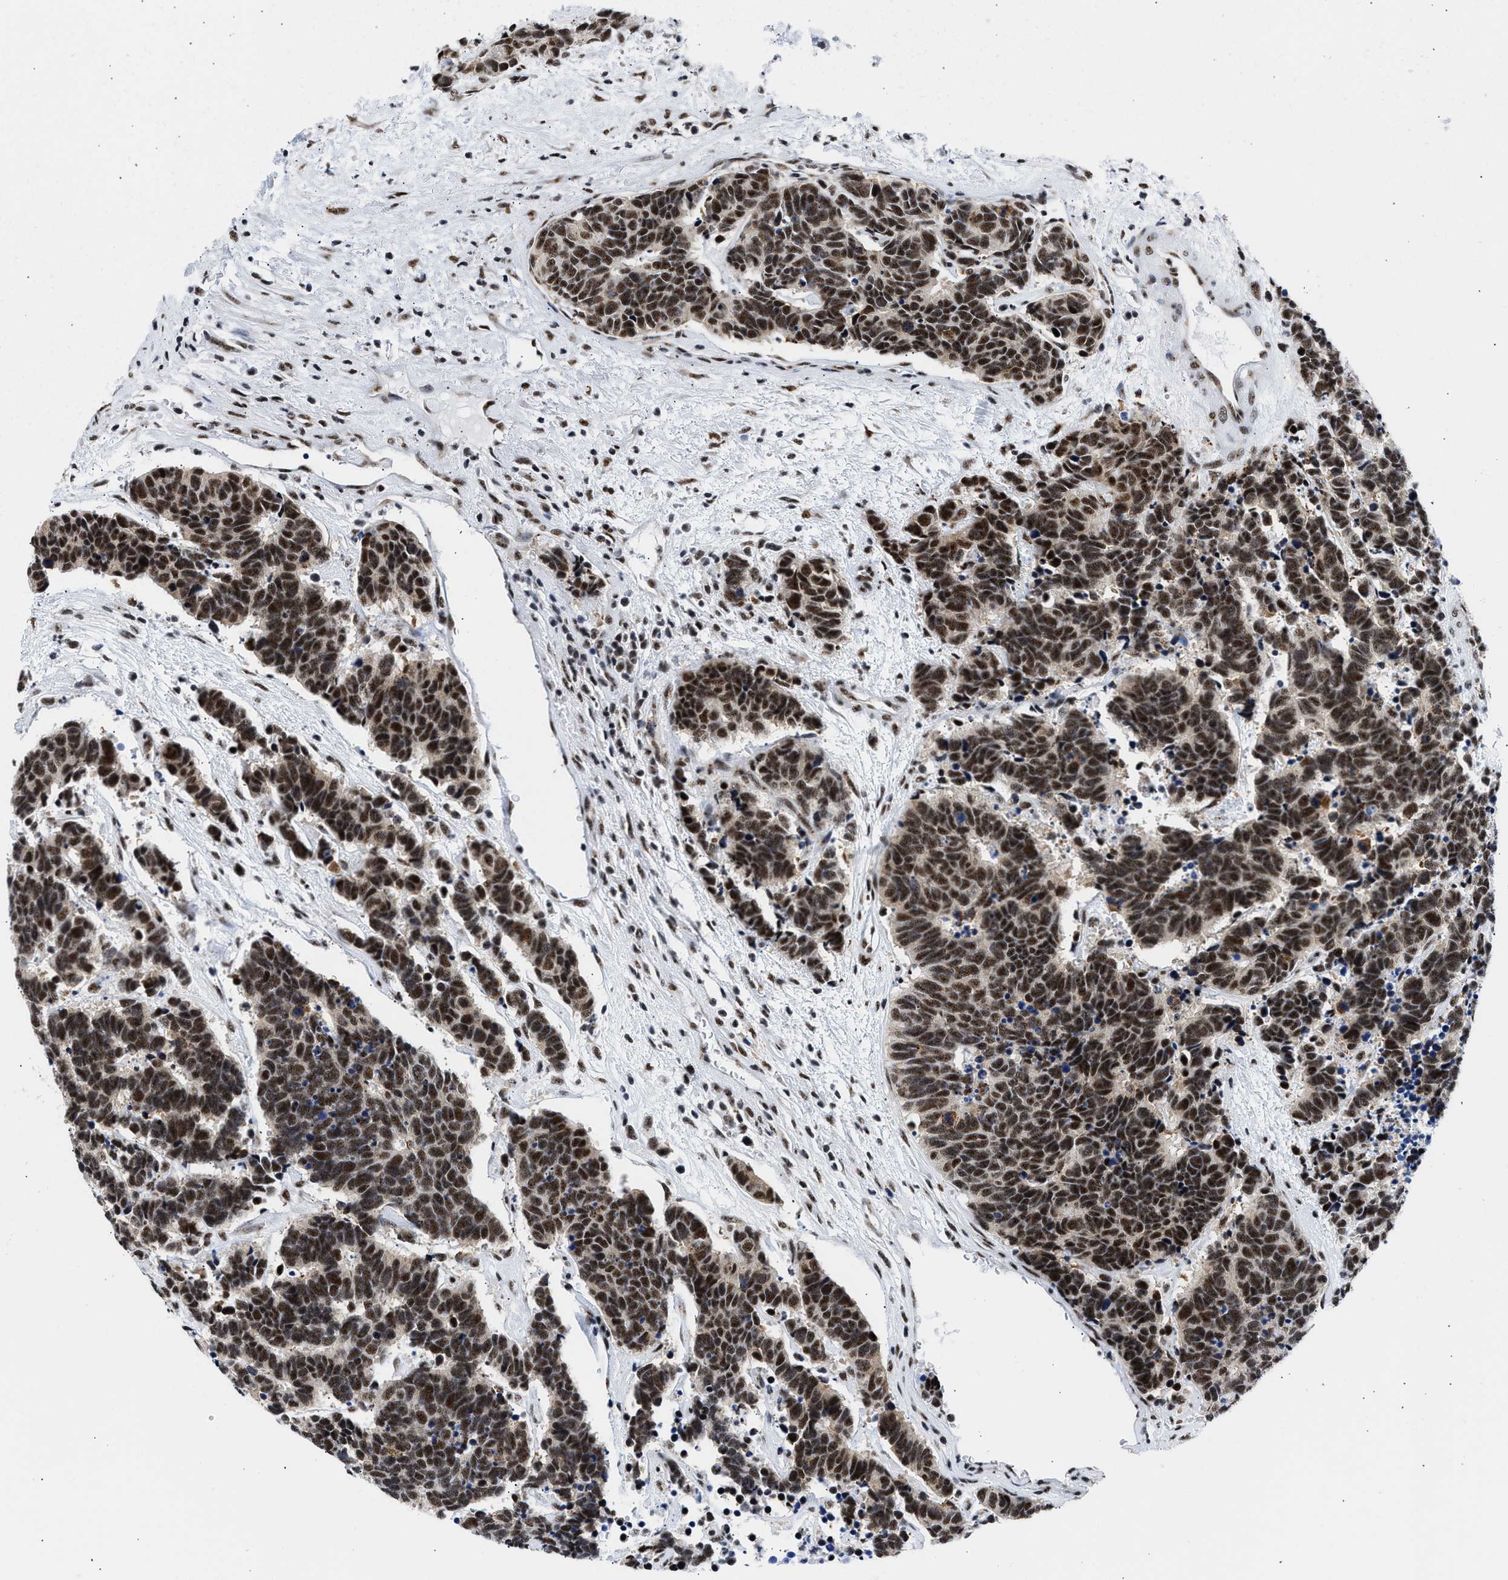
{"staining": {"intensity": "strong", "quantity": ">75%", "location": "nuclear"}, "tissue": "carcinoid", "cell_type": "Tumor cells", "image_type": "cancer", "snomed": [{"axis": "morphology", "description": "Carcinoma, NOS"}, {"axis": "morphology", "description": "Carcinoid, malignant, NOS"}, {"axis": "topography", "description": "Urinary bladder"}], "caption": "Immunohistochemical staining of carcinoid demonstrates high levels of strong nuclear positivity in about >75% of tumor cells.", "gene": "RBM8A", "patient": {"sex": "male", "age": 57}}